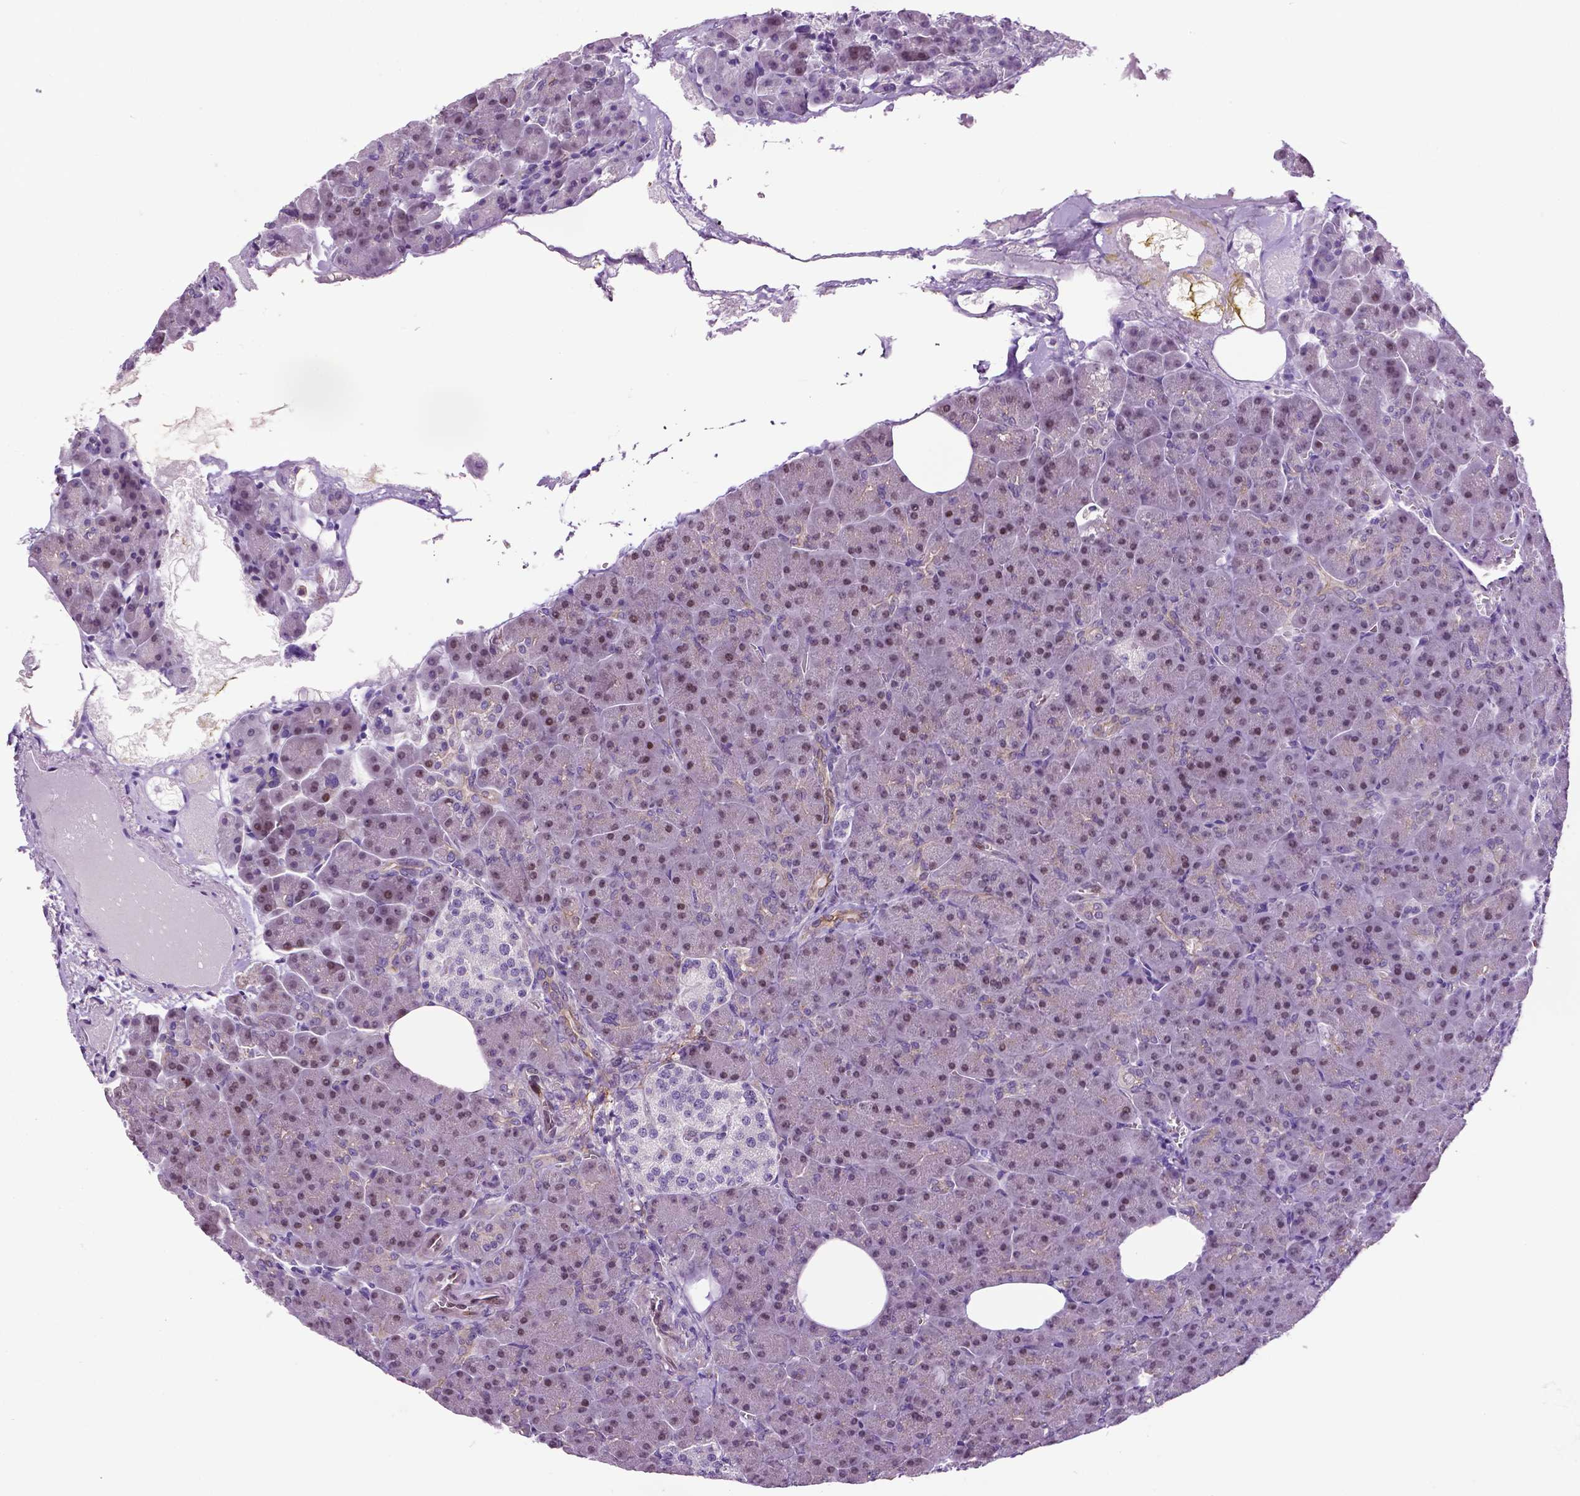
{"staining": {"intensity": "moderate", "quantity": "25%-75%", "location": "cytoplasmic/membranous,nuclear"}, "tissue": "pancreas", "cell_type": "Exocrine glandular cells", "image_type": "normal", "snomed": [{"axis": "morphology", "description": "Normal tissue, NOS"}, {"axis": "topography", "description": "Pancreas"}], "caption": "Exocrine glandular cells reveal medium levels of moderate cytoplasmic/membranous,nuclear positivity in approximately 25%-75% of cells in normal pancreas. Using DAB (3,3'-diaminobenzidine) (brown) and hematoxylin (blue) stains, captured at high magnification using brightfield microscopy.", "gene": "PTGER3", "patient": {"sex": "female", "age": 74}}